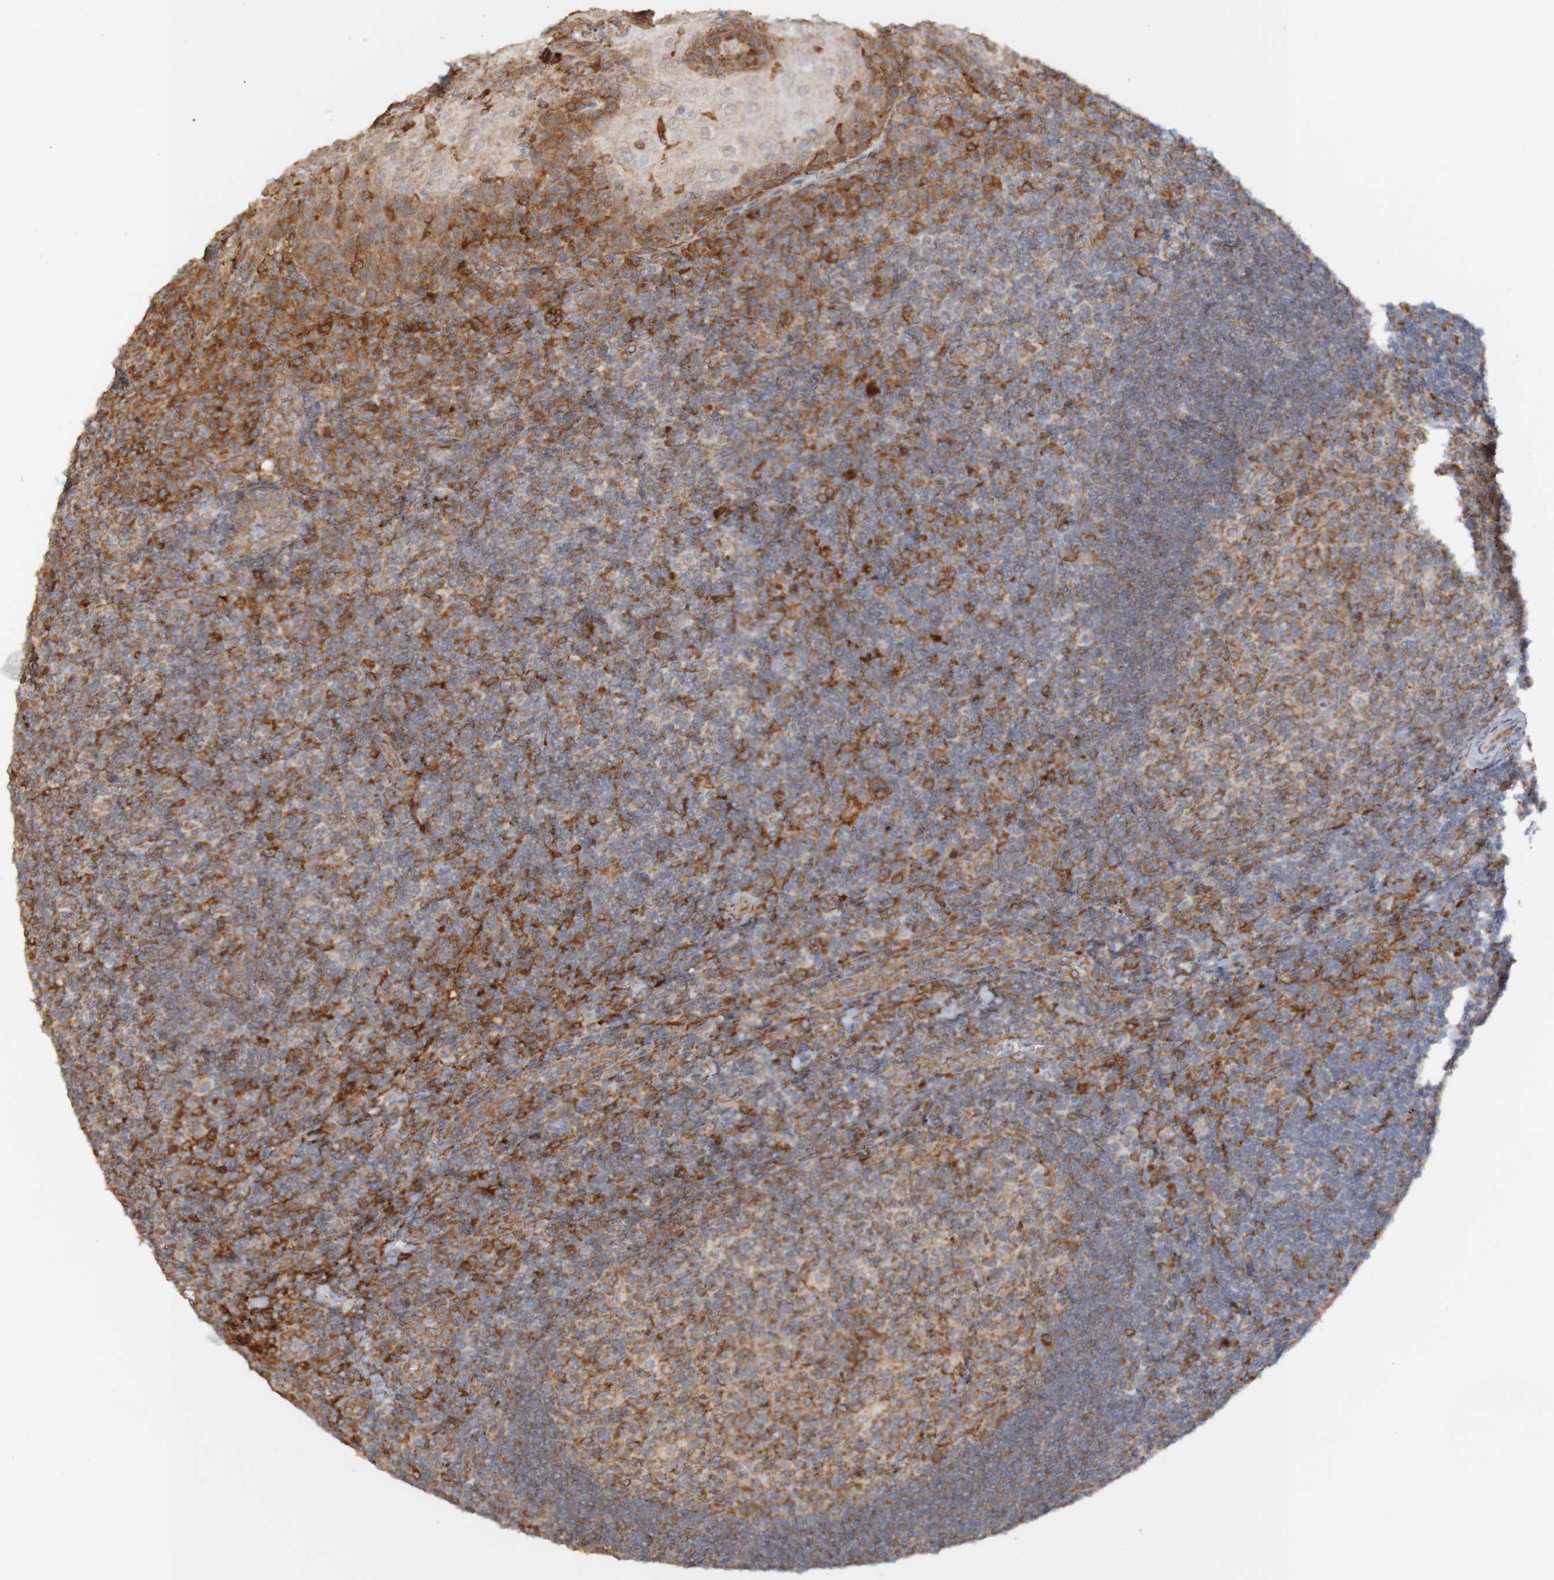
{"staining": {"intensity": "moderate", "quantity": "25%-75%", "location": "cytoplasmic/membranous"}, "tissue": "tonsil", "cell_type": "Germinal center cells", "image_type": "normal", "snomed": [{"axis": "morphology", "description": "Normal tissue, NOS"}, {"axis": "topography", "description": "Tonsil"}], "caption": "A photomicrograph of human tonsil stained for a protein shows moderate cytoplasmic/membranous brown staining in germinal center cells.", "gene": "PDIA3", "patient": {"sex": "male", "age": 37}}